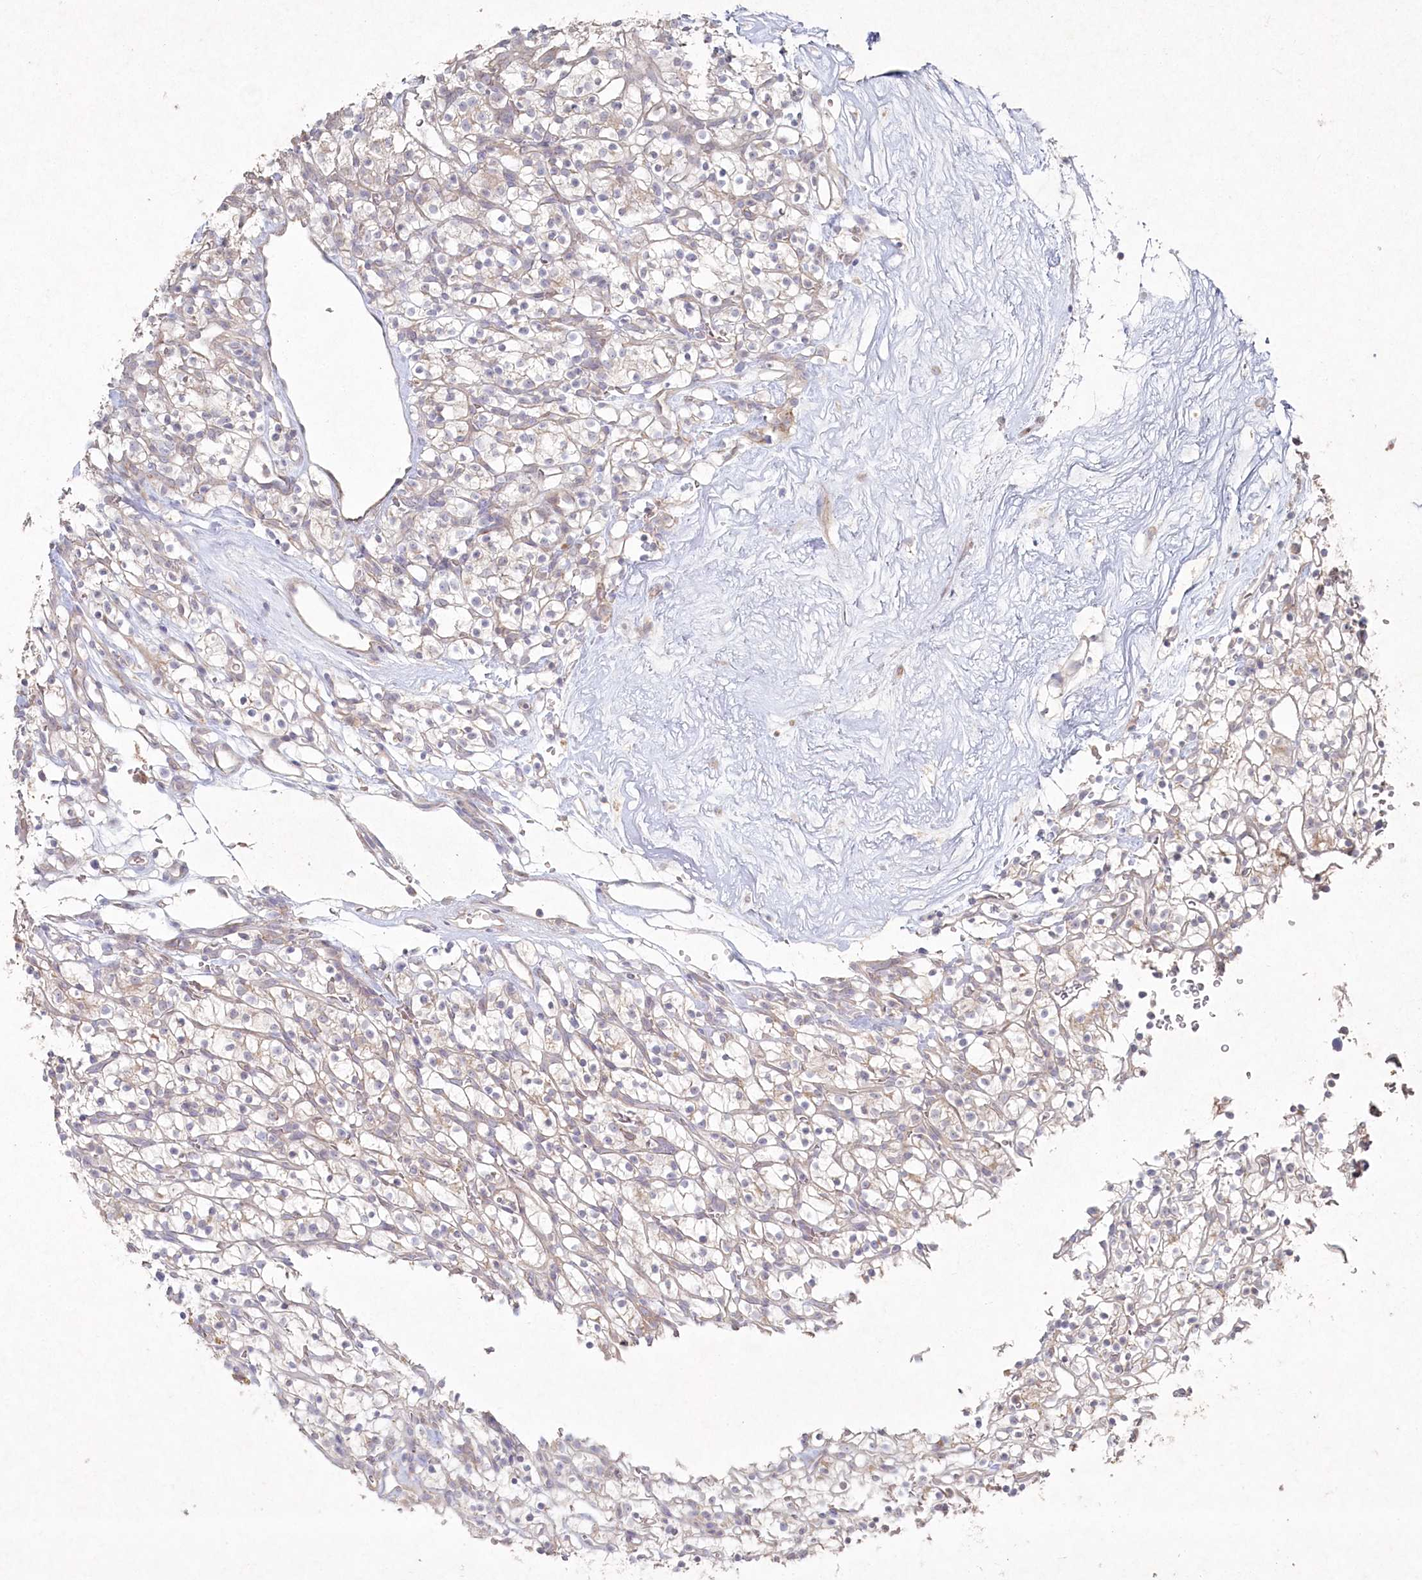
{"staining": {"intensity": "negative", "quantity": "none", "location": "none"}, "tissue": "renal cancer", "cell_type": "Tumor cells", "image_type": "cancer", "snomed": [{"axis": "morphology", "description": "Adenocarcinoma, NOS"}, {"axis": "topography", "description": "Kidney"}], "caption": "A high-resolution histopathology image shows immunohistochemistry (IHC) staining of renal adenocarcinoma, which shows no significant staining in tumor cells. (Stains: DAB (3,3'-diaminobenzidine) IHC with hematoxylin counter stain, Microscopy: brightfield microscopy at high magnification).", "gene": "TGFBRAP1", "patient": {"sex": "female", "age": 57}}